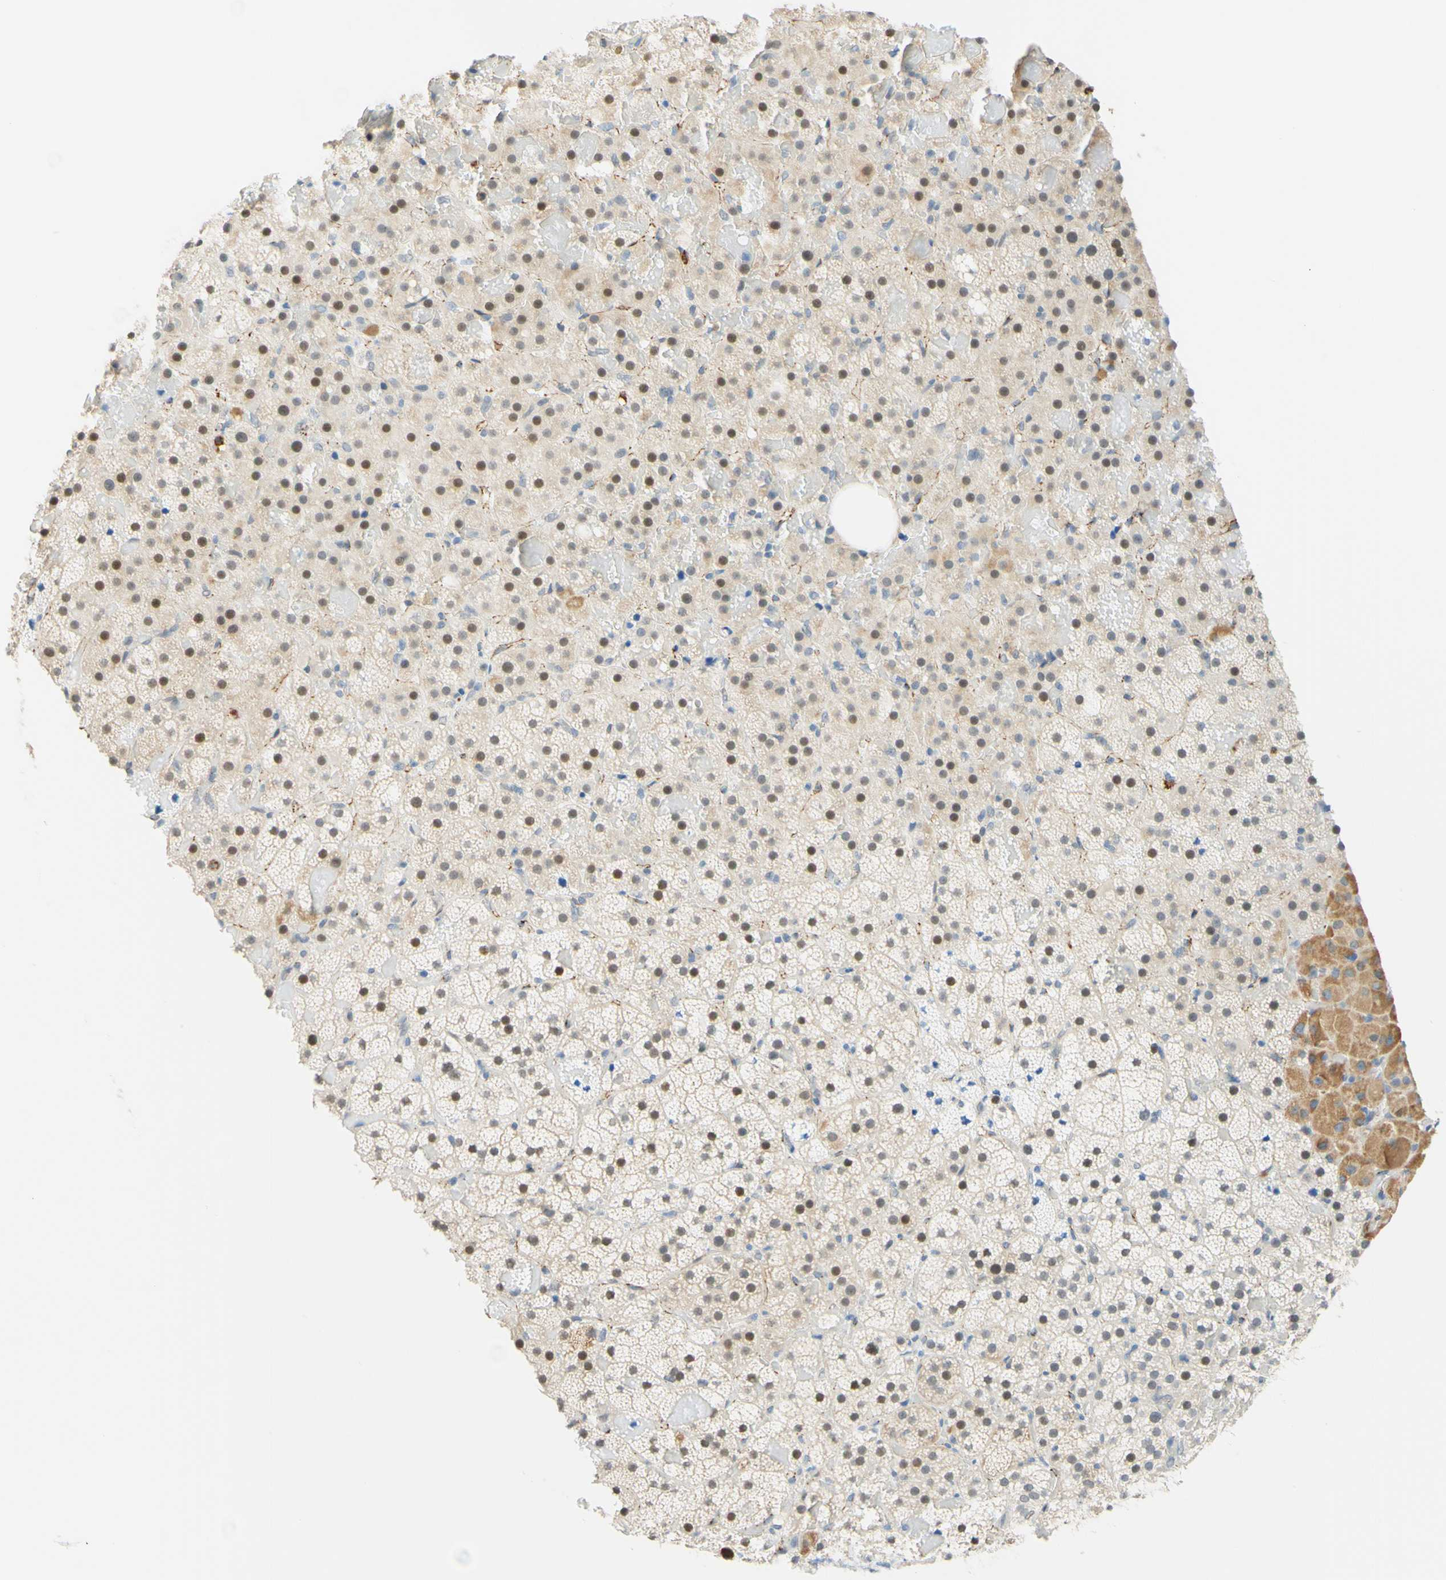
{"staining": {"intensity": "moderate", "quantity": "25%-75%", "location": "nuclear"}, "tissue": "adrenal gland", "cell_type": "Glandular cells", "image_type": "normal", "snomed": [{"axis": "morphology", "description": "Normal tissue, NOS"}, {"axis": "topography", "description": "Adrenal gland"}], "caption": "The histopathology image demonstrates a brown stain indicating the presence of a protein in the nuclear of glandular cells in adrenal gland.", "gene": "TREM2", "patient": {"sex": "female", "age": 59}}